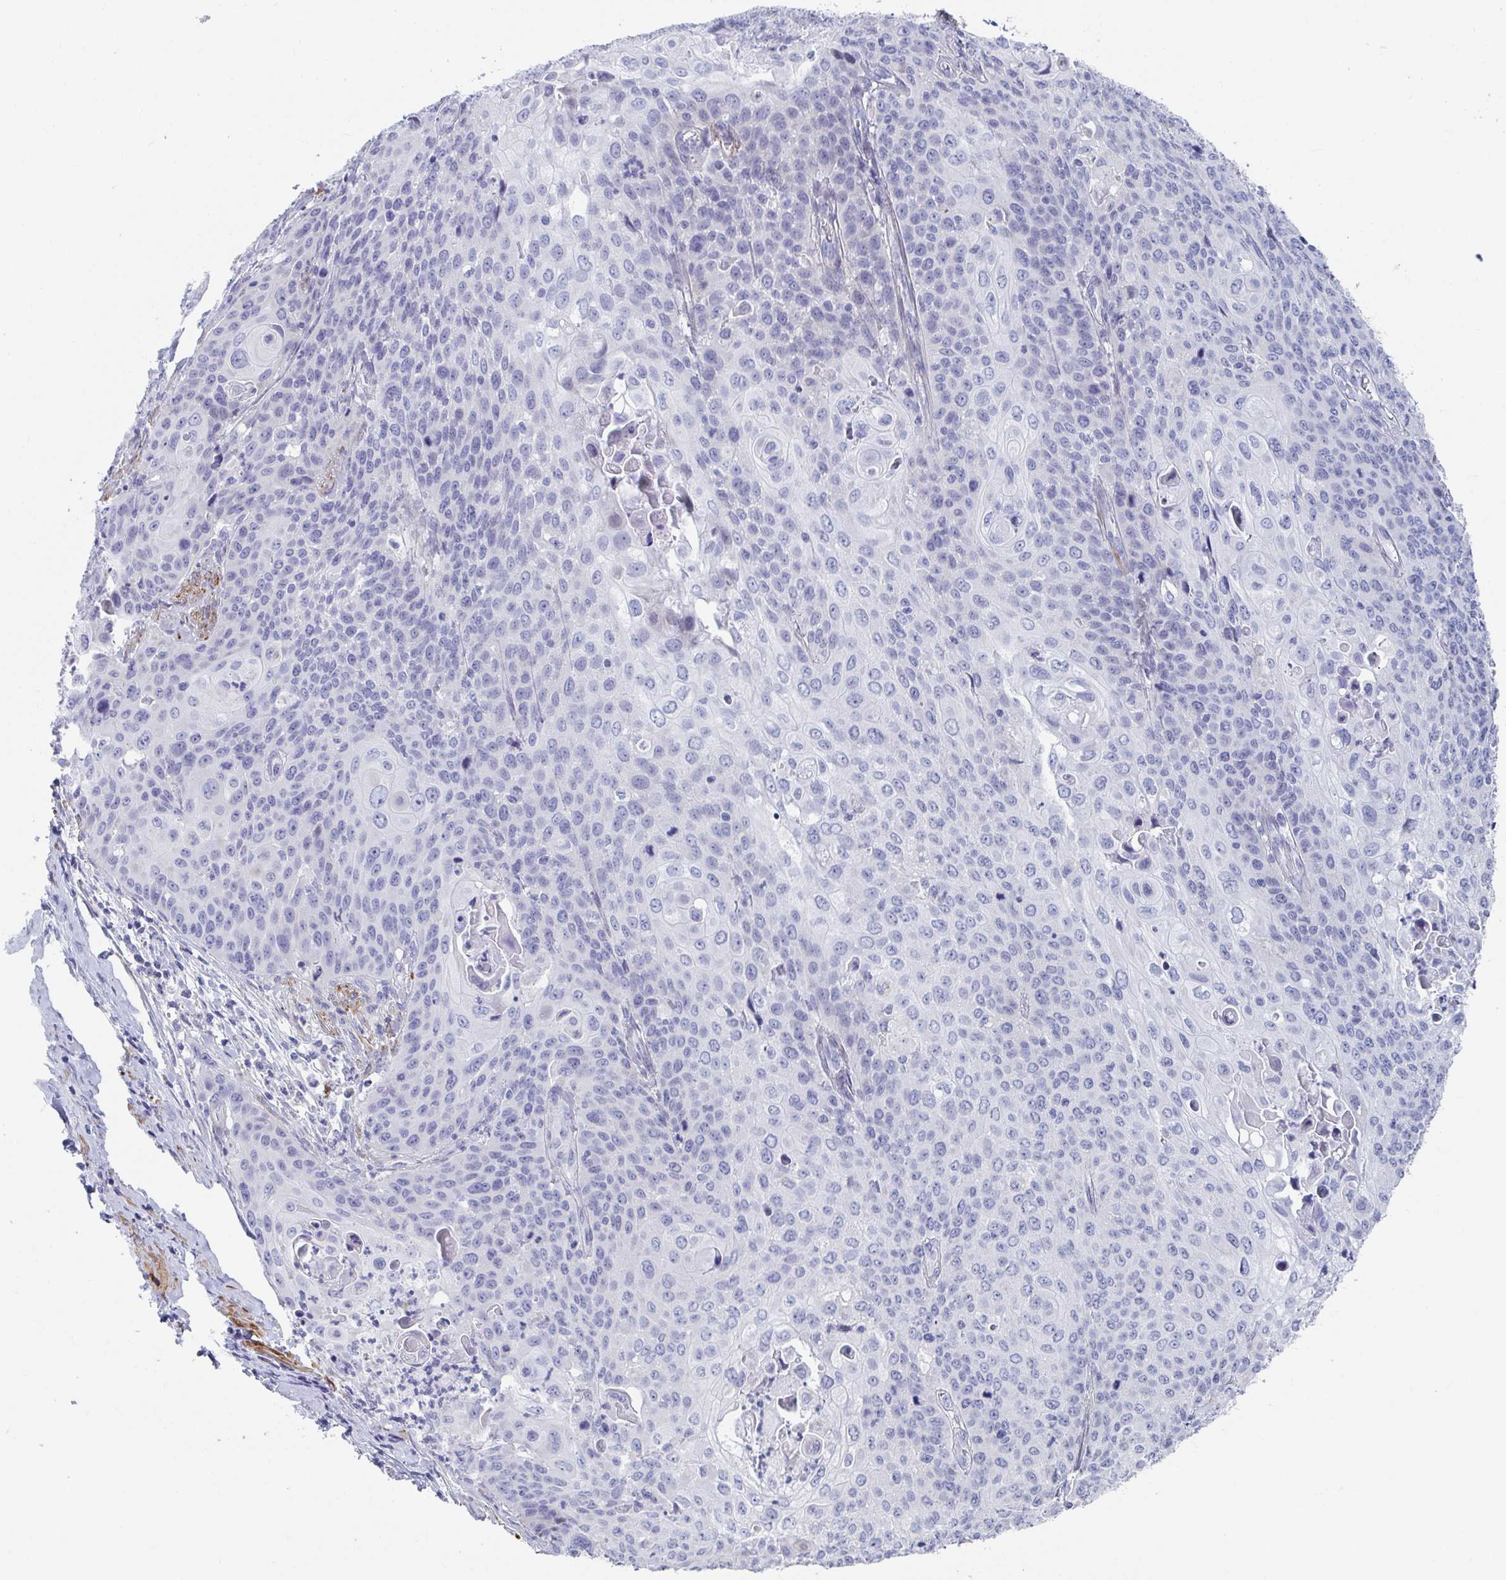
{"staining": {"intensity": "negative", "quantity": "none", "location": "none"}, "tissue": "cervical cancer", "cell_type": "Tumor cells", "image_type": "cancer", "snomed": [{"axis": "morphology", "description": "Squamous cell carcinoma, NOS"}, {"axis": "topography", "description": "Cervix"}], "caption": "A histopathology image of human cervical cancer is negative for staining in tumor cells.", "gene": "ZFP82", "patient": {"sex": "female", "age": 65}}